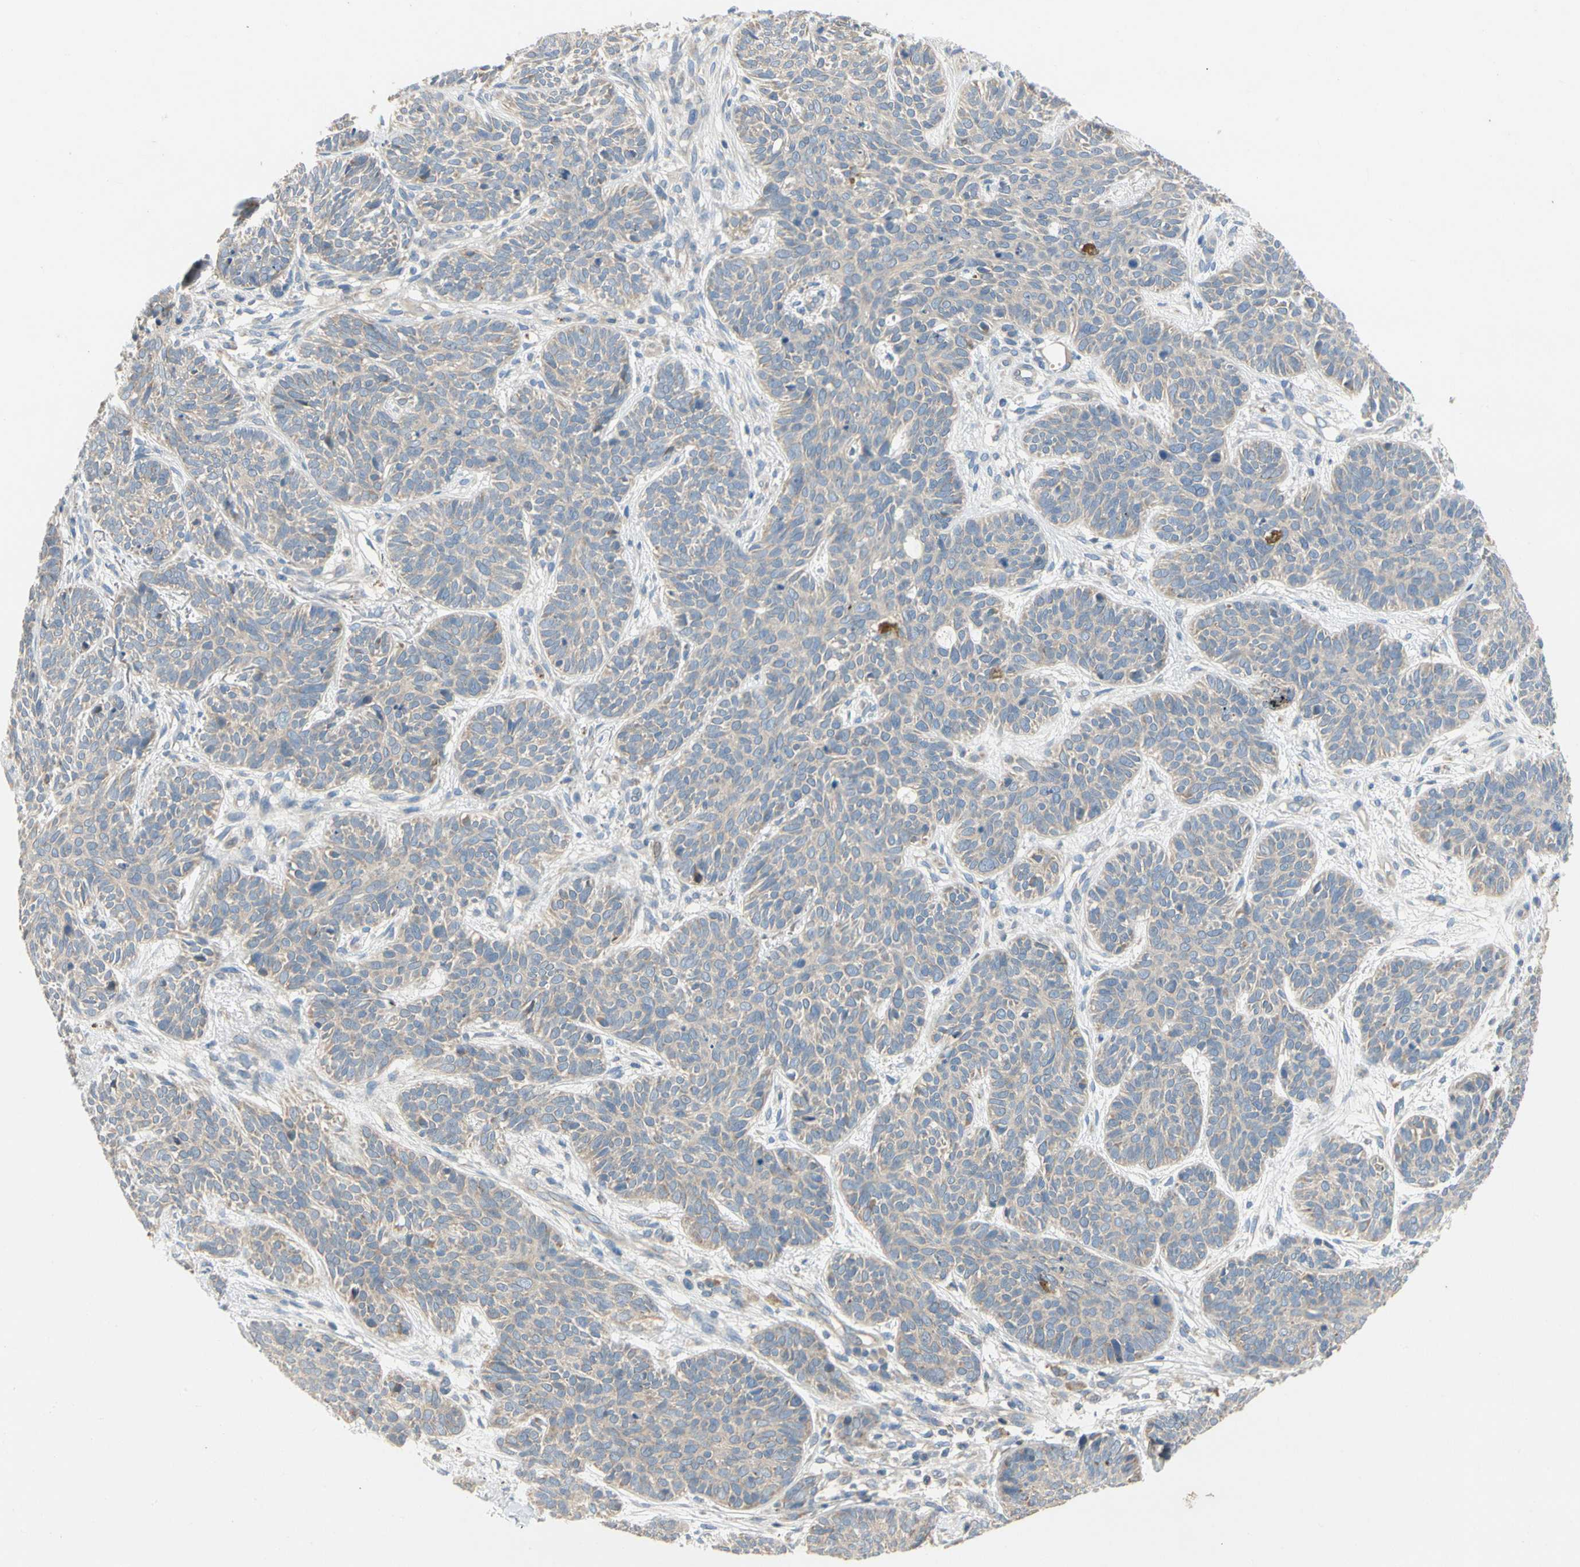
{"staining": {"intensity": "weak", "quantity": ">75%", "location": "cytoplasmic/membranous"}, "tissue": "skin cancer", "cell_type": "Tumor cells", "image_type": "cancer", "snomed": [{"axis": "morphology", "description": "Normal tissue, NOS"}, {"axis": "morphology", "description": "Basal cell carcinoma"}, {"axis": "topography", "description": "Skin"}], "caption": "Immunohistochemical staining of skin basal cell carcinoma reveals weak cytoplasmic/membranous protein staining in approximately >75% of tumor cells.", "gene": "KLHDC8B", "patient": {"sex": "male", "age": 52}}